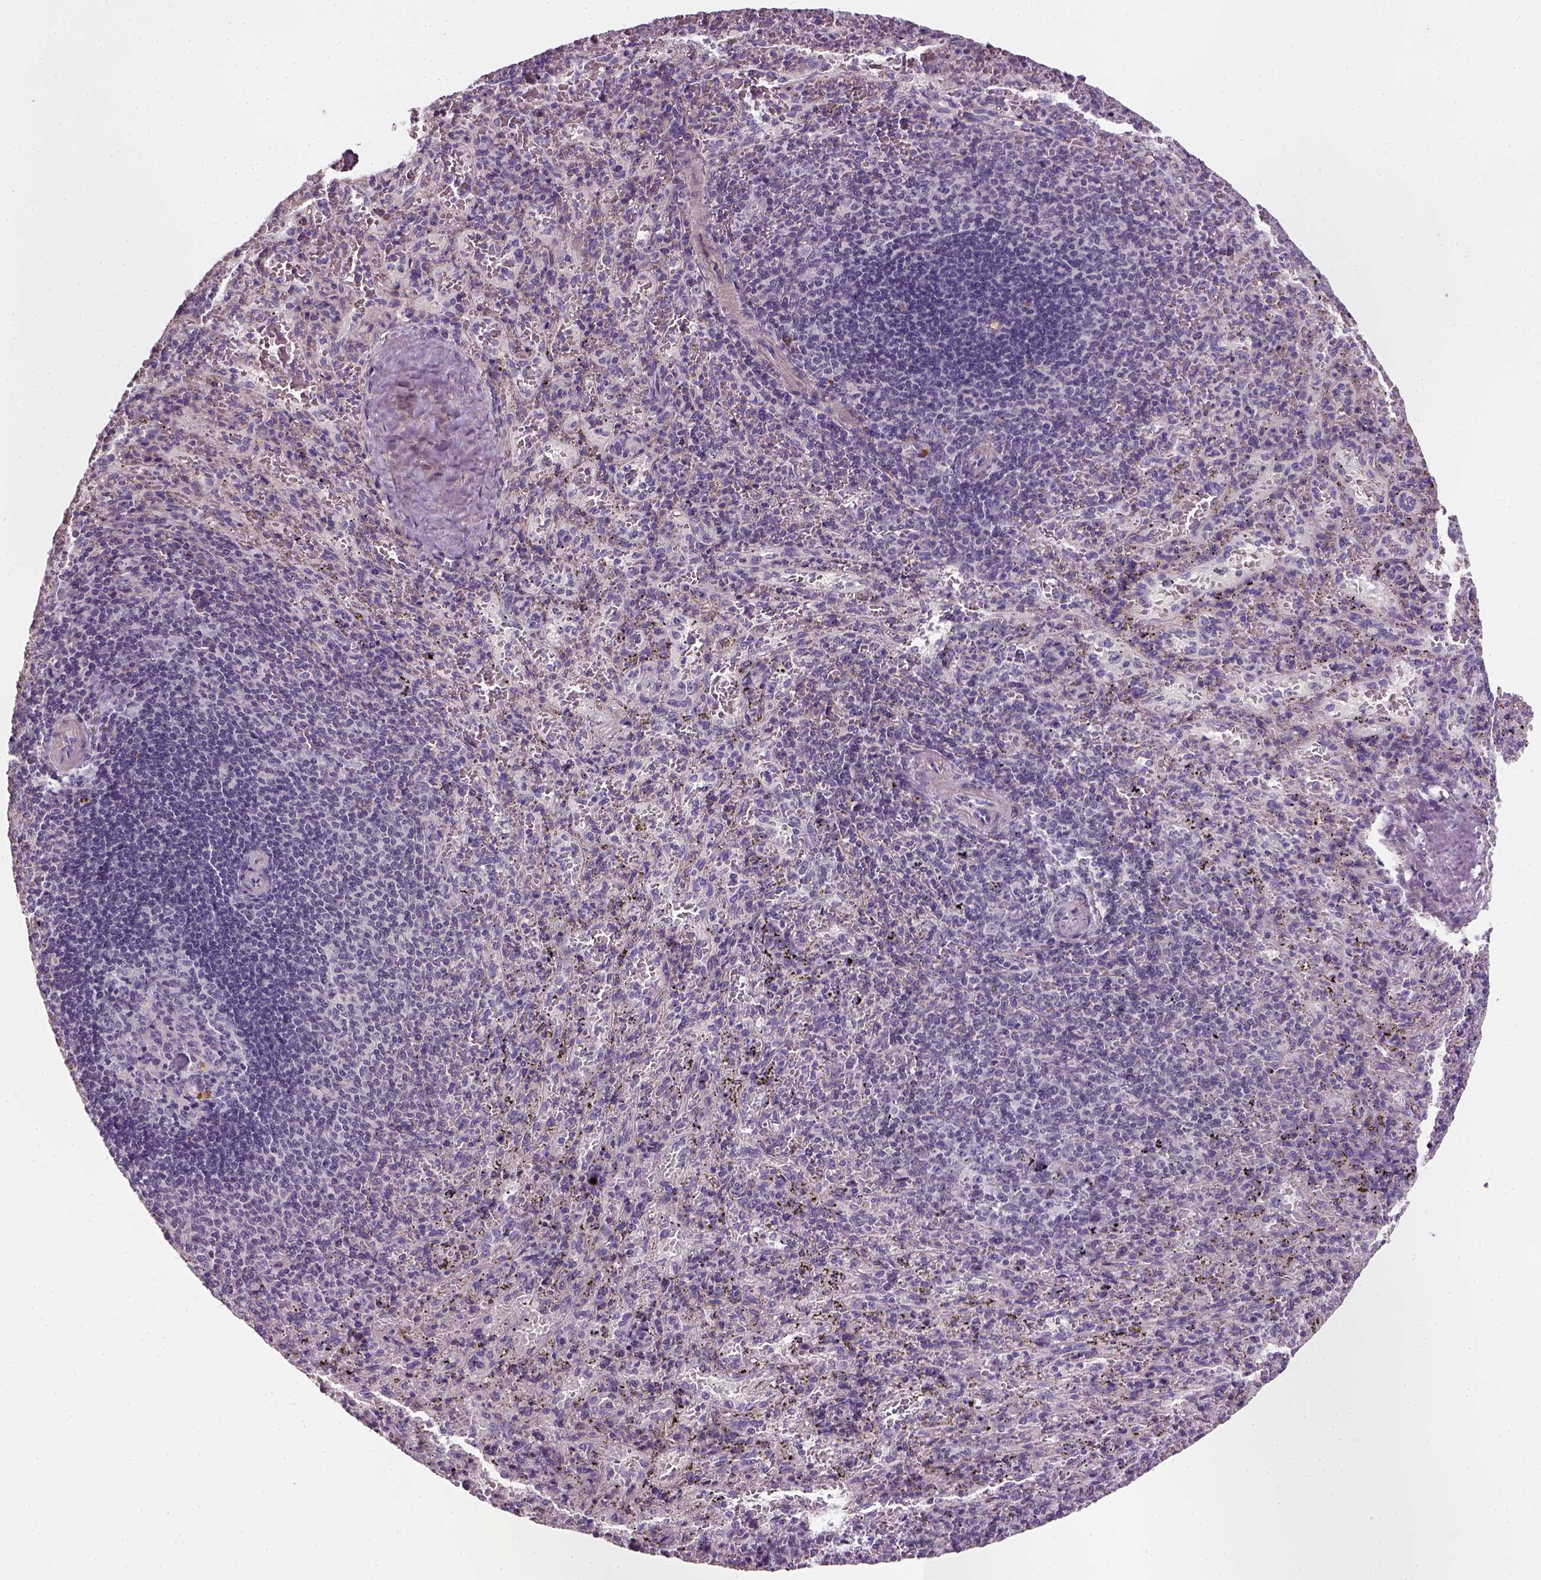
{"staining": {"intensity": "negative", "quantity": "none", "location": "none"}, "tissue": "spleen", "cell_type": "Cells in red pulp", "image_type": "normal", "snomed": [{"axis": "morphology", "description": "Normal tissue, NOS"}, {"axis": "topography", "description": "Spleen"}], "caption": "This is an immunohistochemistry (IHC) micrograph of normal human spleen. There is no positivity in cells in red pulp.", "gene": "ELOVL3", "patient": {"sex": "male", "age": 57}}